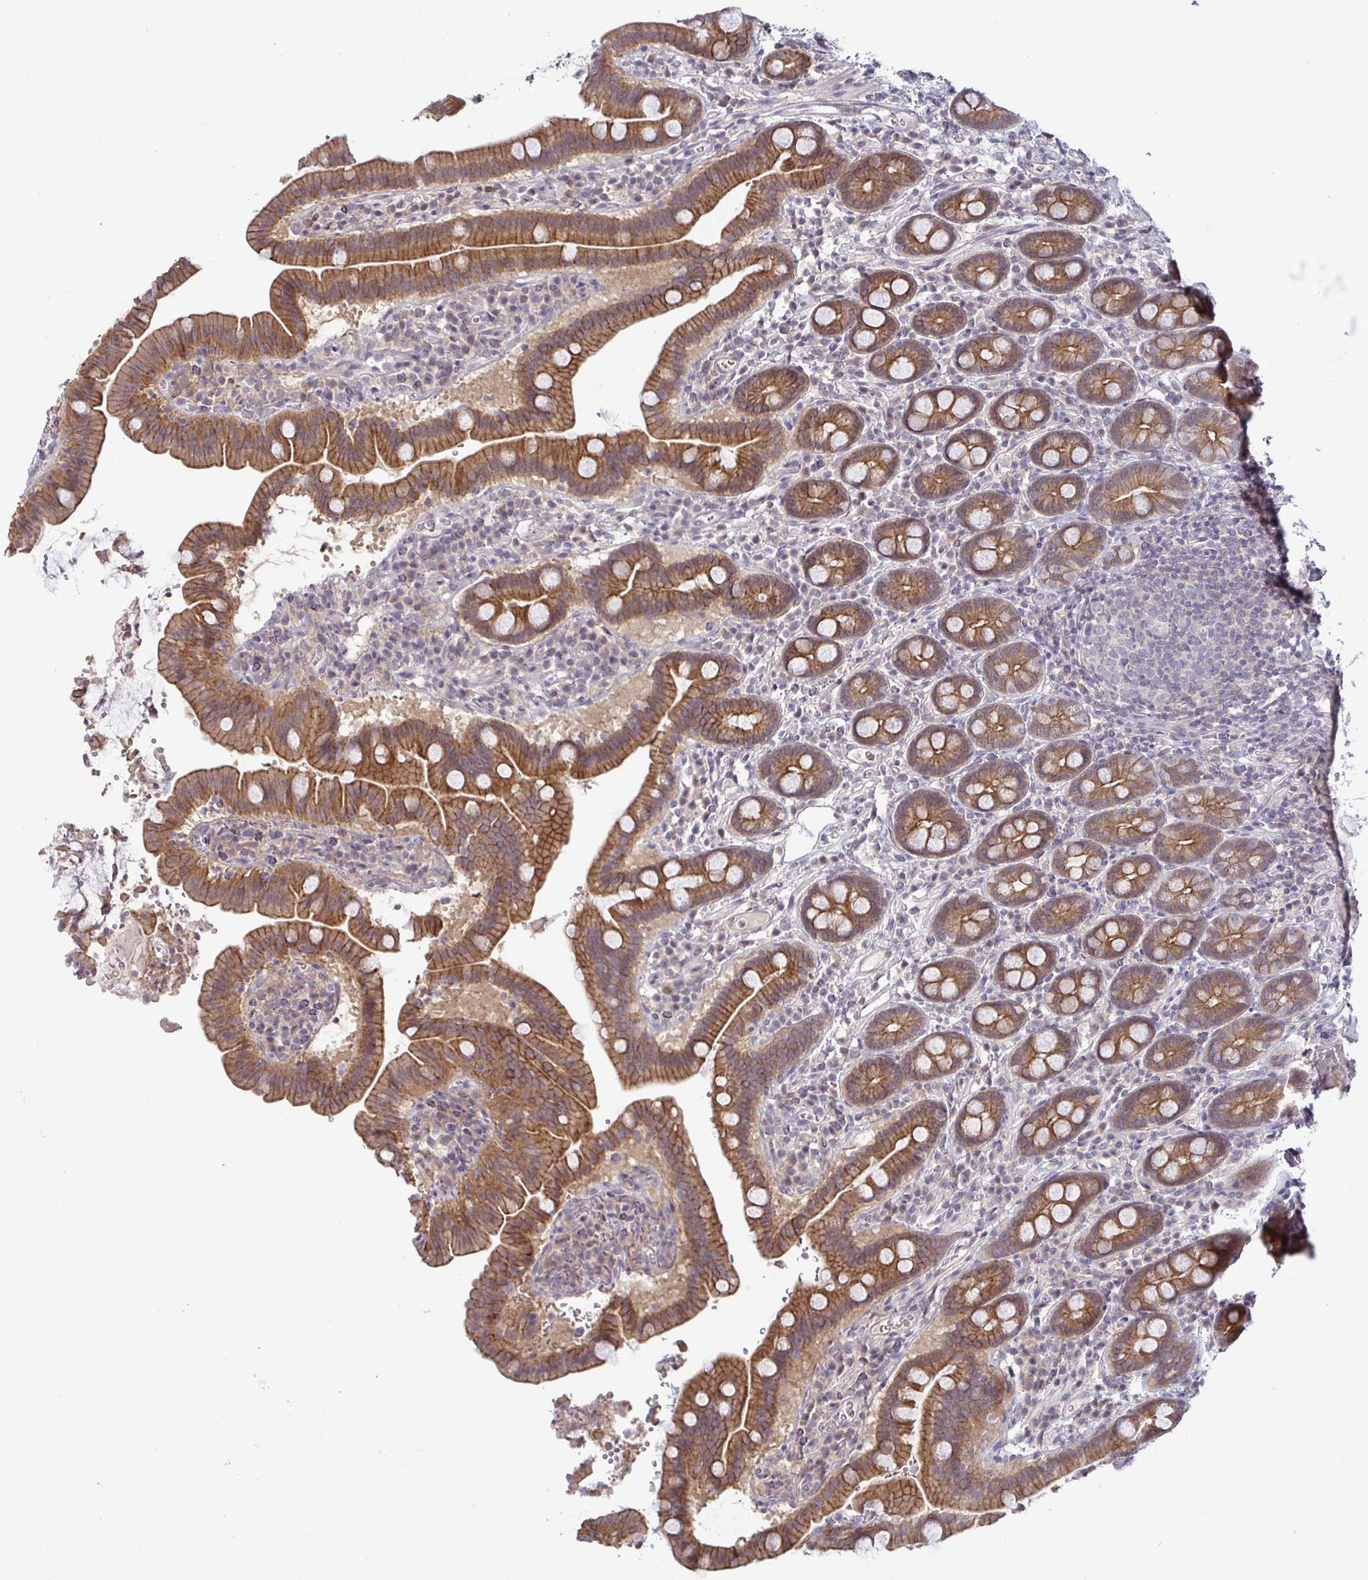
{"staining": {"intensity": "strong", "quantity": ">75%", "location": "cytoplasmic/membranous"}, "tissue": "small intestine", "cell_type": "Glandular cells", "image_type": "normal", "snomed": [{"axis": "morphology", "description": "Normal tissue, NOS"}, {"axis": "topography", "description": "Small intestine"}], "caption": "High-power microscopy captured an immunohistochemistry image of normal small intestine, revealing strong cytoplasmic/membranous positivity in approximately >75% of glandular cells.", "gene": "GSTM1", "patient": {"sex": "male", "age": 26}}